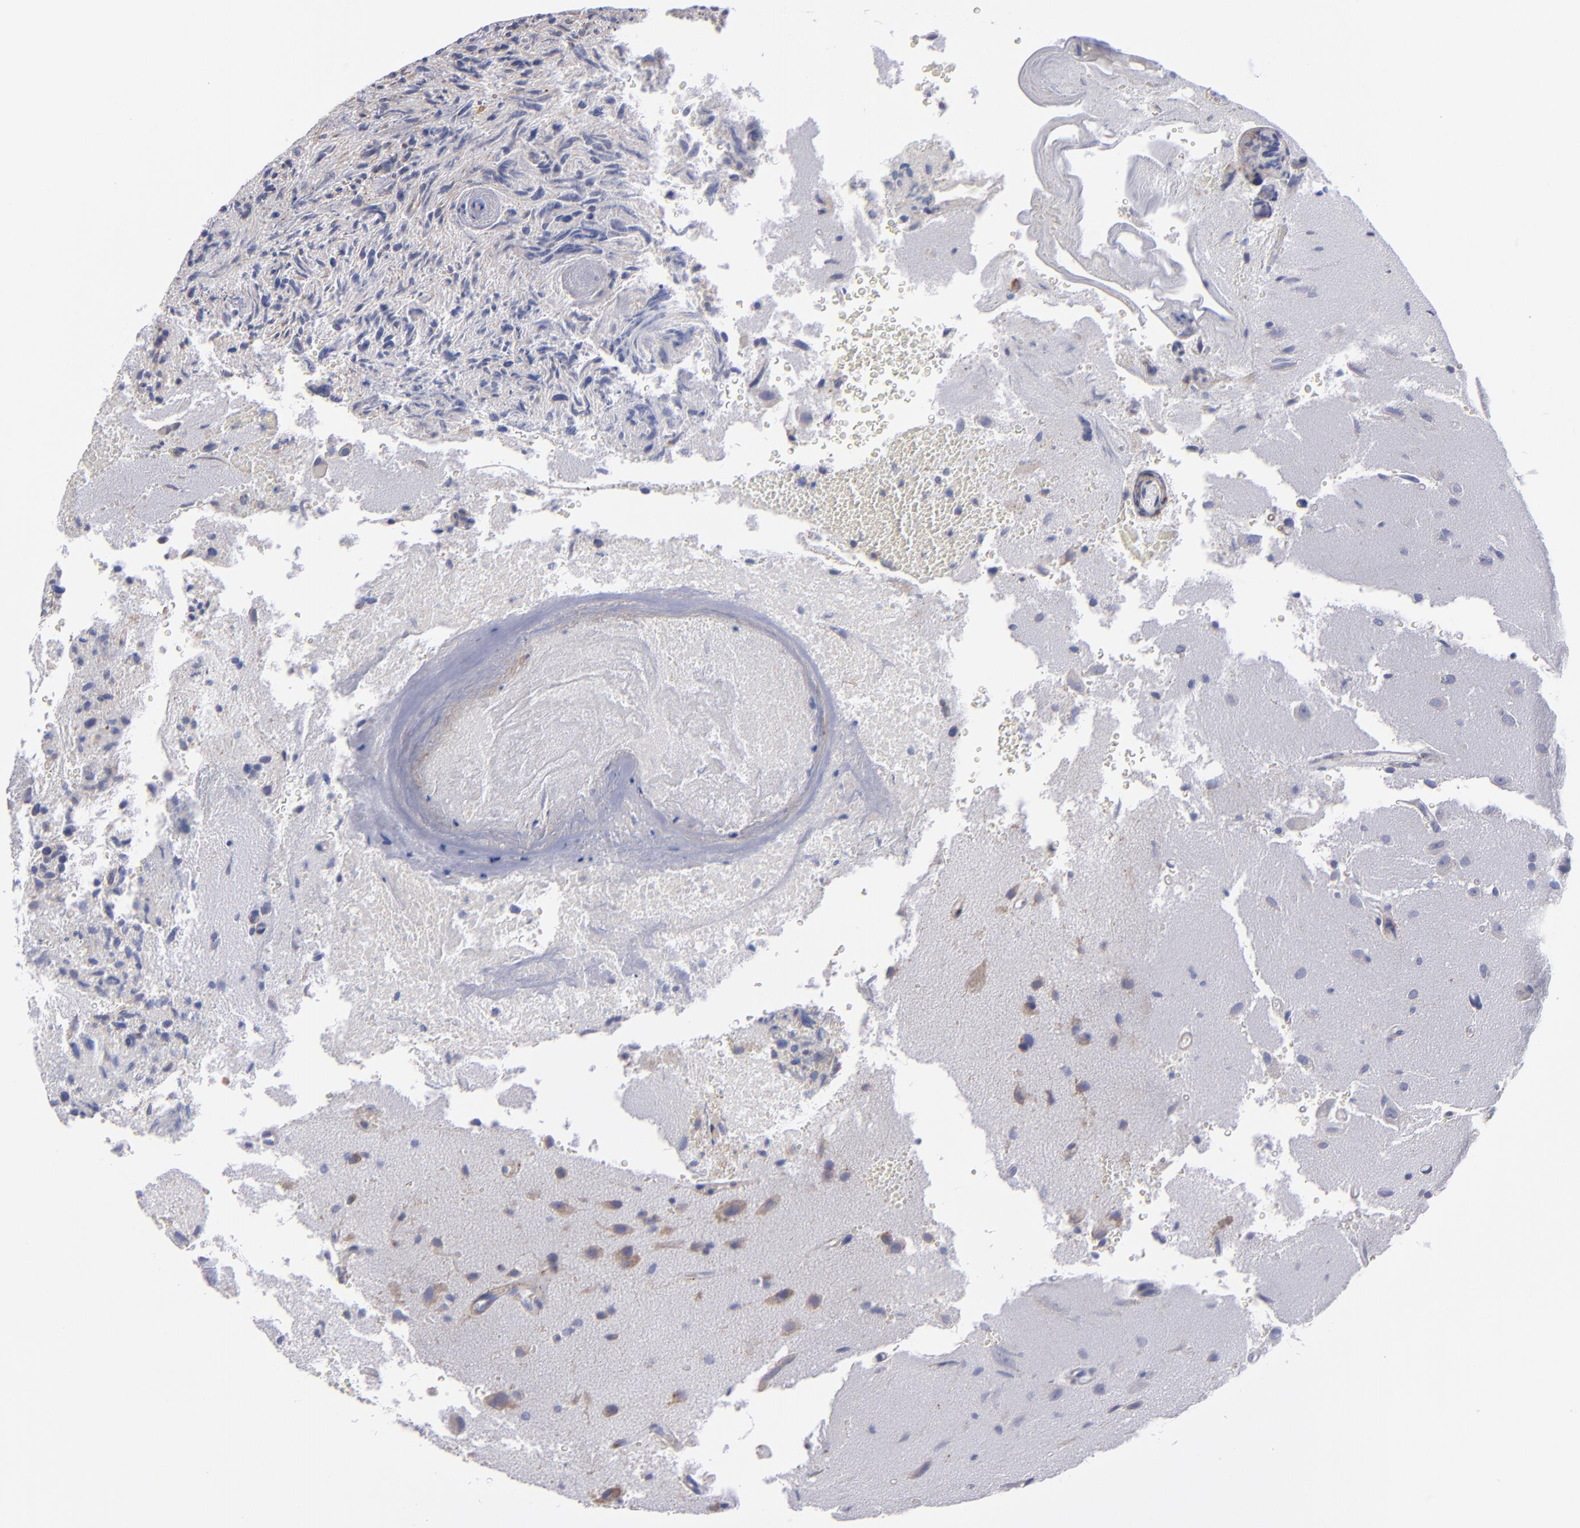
{"staining": {"intensity": "weak", "quantity": "<25%", "location": "cytoplasmic/membranous"}, "tissue": "glioma", "cell_type": "Tumor cells", "image_type": "cancer", "snomed": [{"axis": "morphology", "description": "Normal tissue, NOS"}, {"axis": "morphology", "description": "Glioma, malignant, High grade"}, {"axis": "topography", "description": "Cerebral cortex"}], "caption": "This is an IHC histopathology image of glioma. There is no expression in tumor cells.", "gene": "MFGE8", "patient": {"sex": "male", "age": 75}}